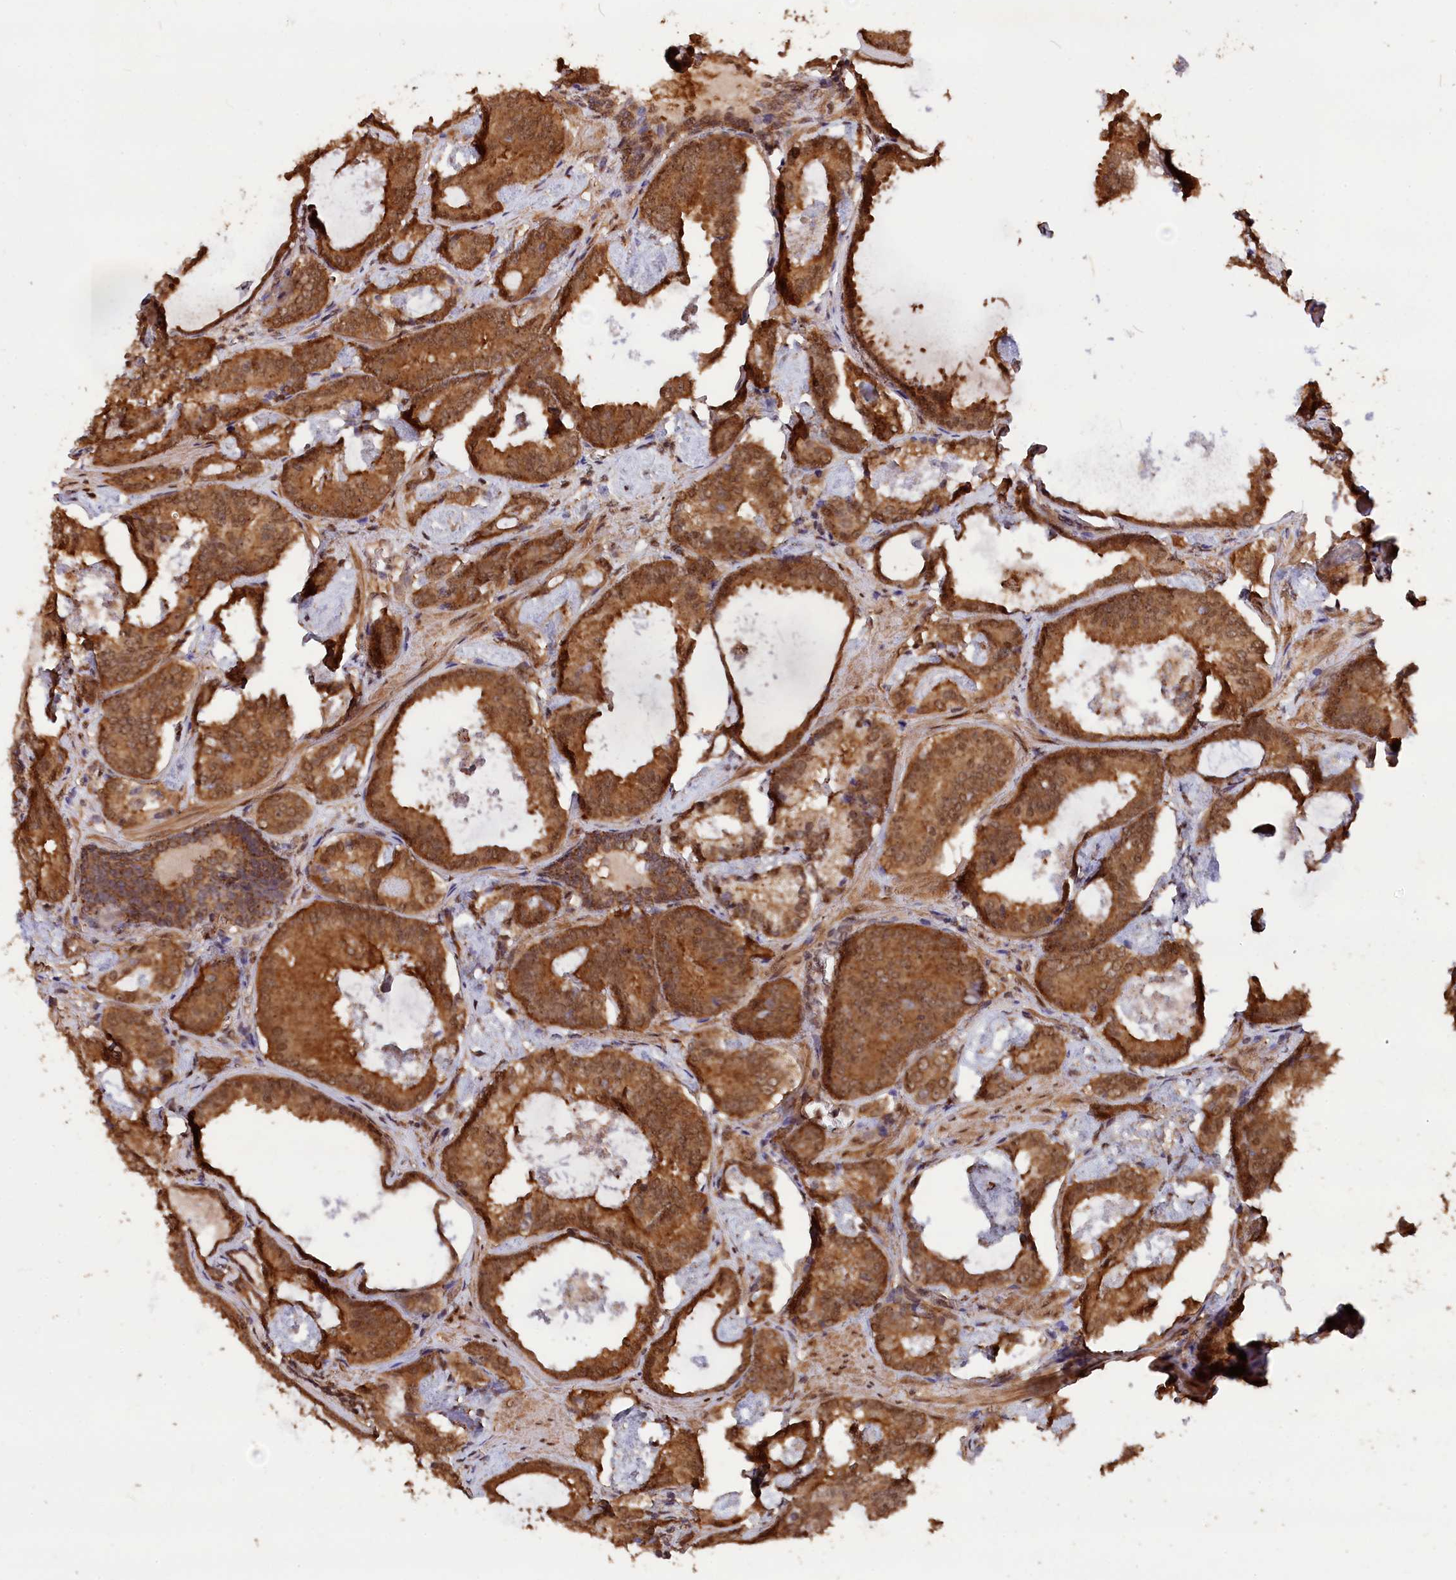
{"staining": {"intensity": "moderate", "quantity": ">75%", "location": "cytoplasmic/membranous,nuclear"}, "tissue": "prostate cancer", "cell_type": "Tumor cells", "image_type": "cancer", "snomed": [{"axis": "morphology", "description": "Adenocarcinoma, Low grade"}, {"axis": "topography", "description": "Prostate"}], "caption": "IHC photomicrograph of neoplastic tissue: human prostate cancer stained using IHC displays medium levels of moderate protein expression localized specifically in the cytoplasmic/membranous and nuclear of tumor cells, appearing as a cytoplasmic/membranous and nuclear brown color.", "gene": "ADRM1", "patient": {"sex": "male", "age": 60}}